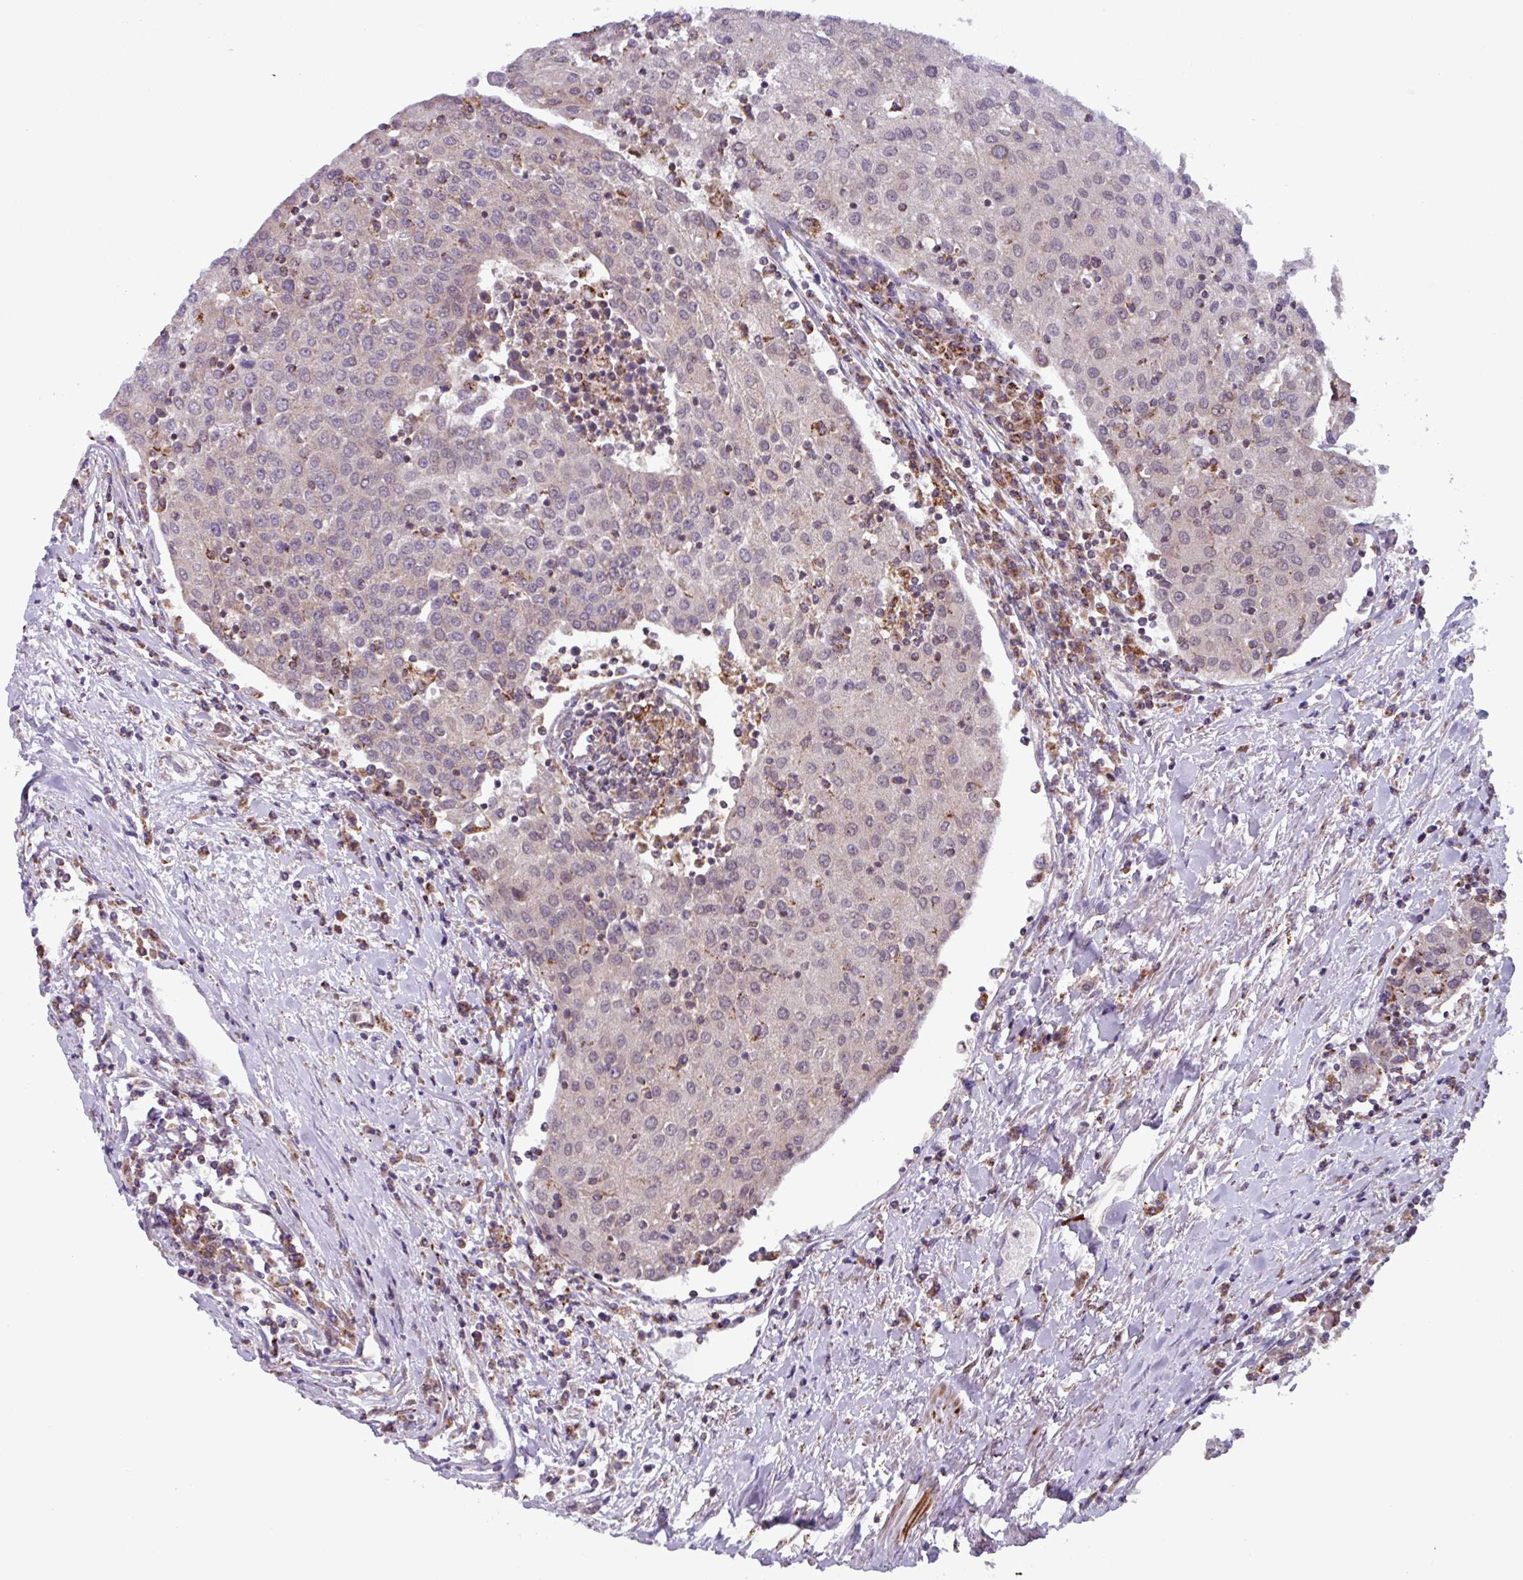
{"staining": {"intensity": "weak", "quantity": "<25%", "location": "cytoplasmic/membranous"}, "tissue": "urothelial cancer", "cell_type": "Tumor cells", "image_type": "cancer", "snomed": [{"axis": "morphology", "description": "Urothelial carcinoma, High grade"}, {"axis": "topography", "description": "Urinary bladder"}], "caption": "Micrograph shows no significant protein expression in tumor cells of high-grade urothelial carcinoma.", "gene": "AKIRIN1", "patient": {"sex": "female", "age": 85}}